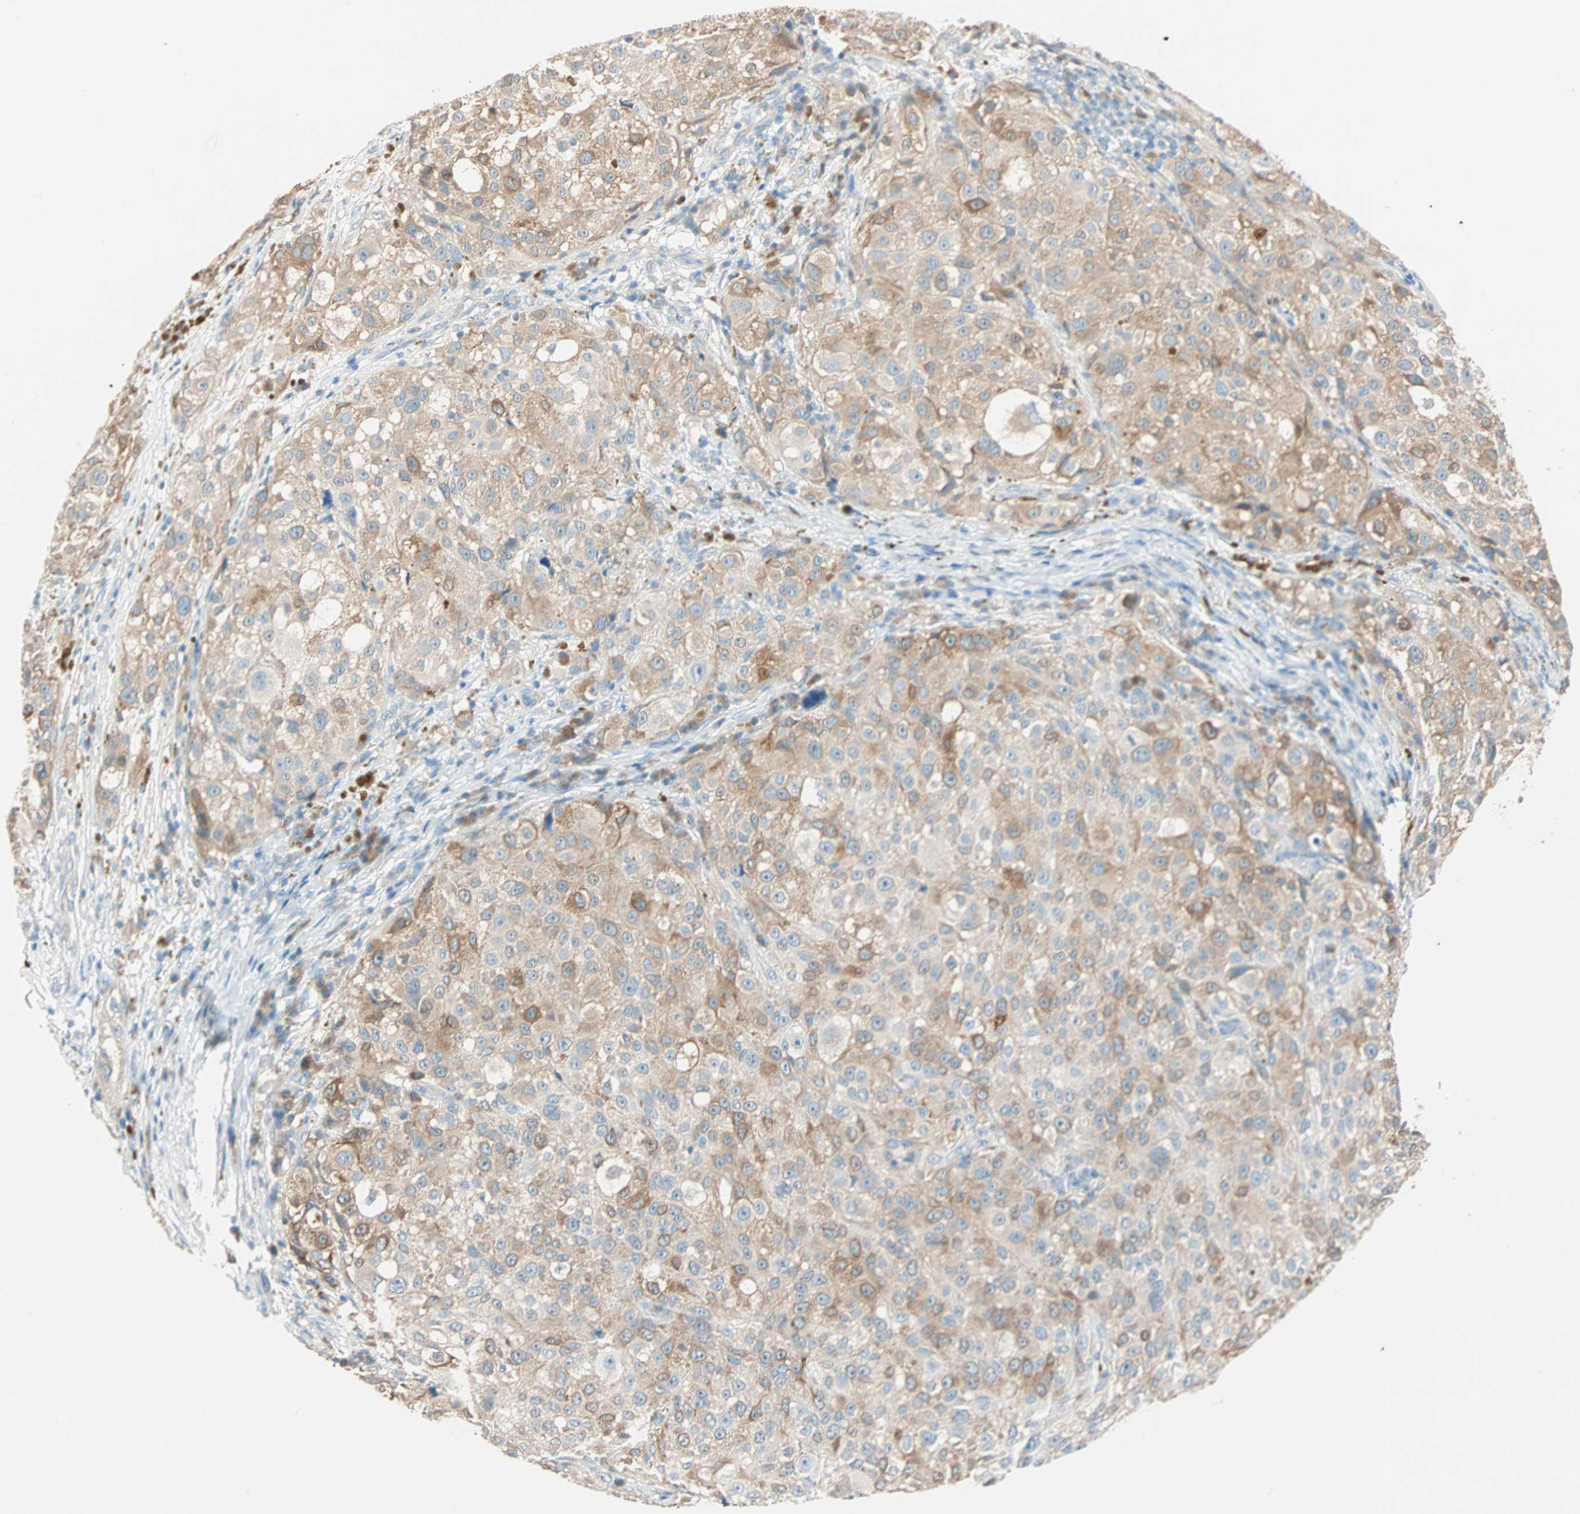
{"staining": {"intensity": "moderate", "quantity": ">75%", "location": "cytoplasmic/membranous"}, "tissue": "melanoma", "cell_type": "Tumor cells", "image_type": "cancer", "snomed": [{"axis": "morphology", "description": "Necrosis, NOS"}, {"axis": "morphology", "description": "Malignant melanoma, NOS"}, {"axis": "topography", "description": "Skin"}], "caption": "Protein expression analysis of human malignant melanoma reveals moderate cytoplasmic/membranous positivity in about >75% of tumor cells. (Stains: DAB in brown, nuclei in blue, Microscopy: brightfield microscopy at high magnification).", "gene": "ATF6", "patient": {"sex": "female", "age": 87}}